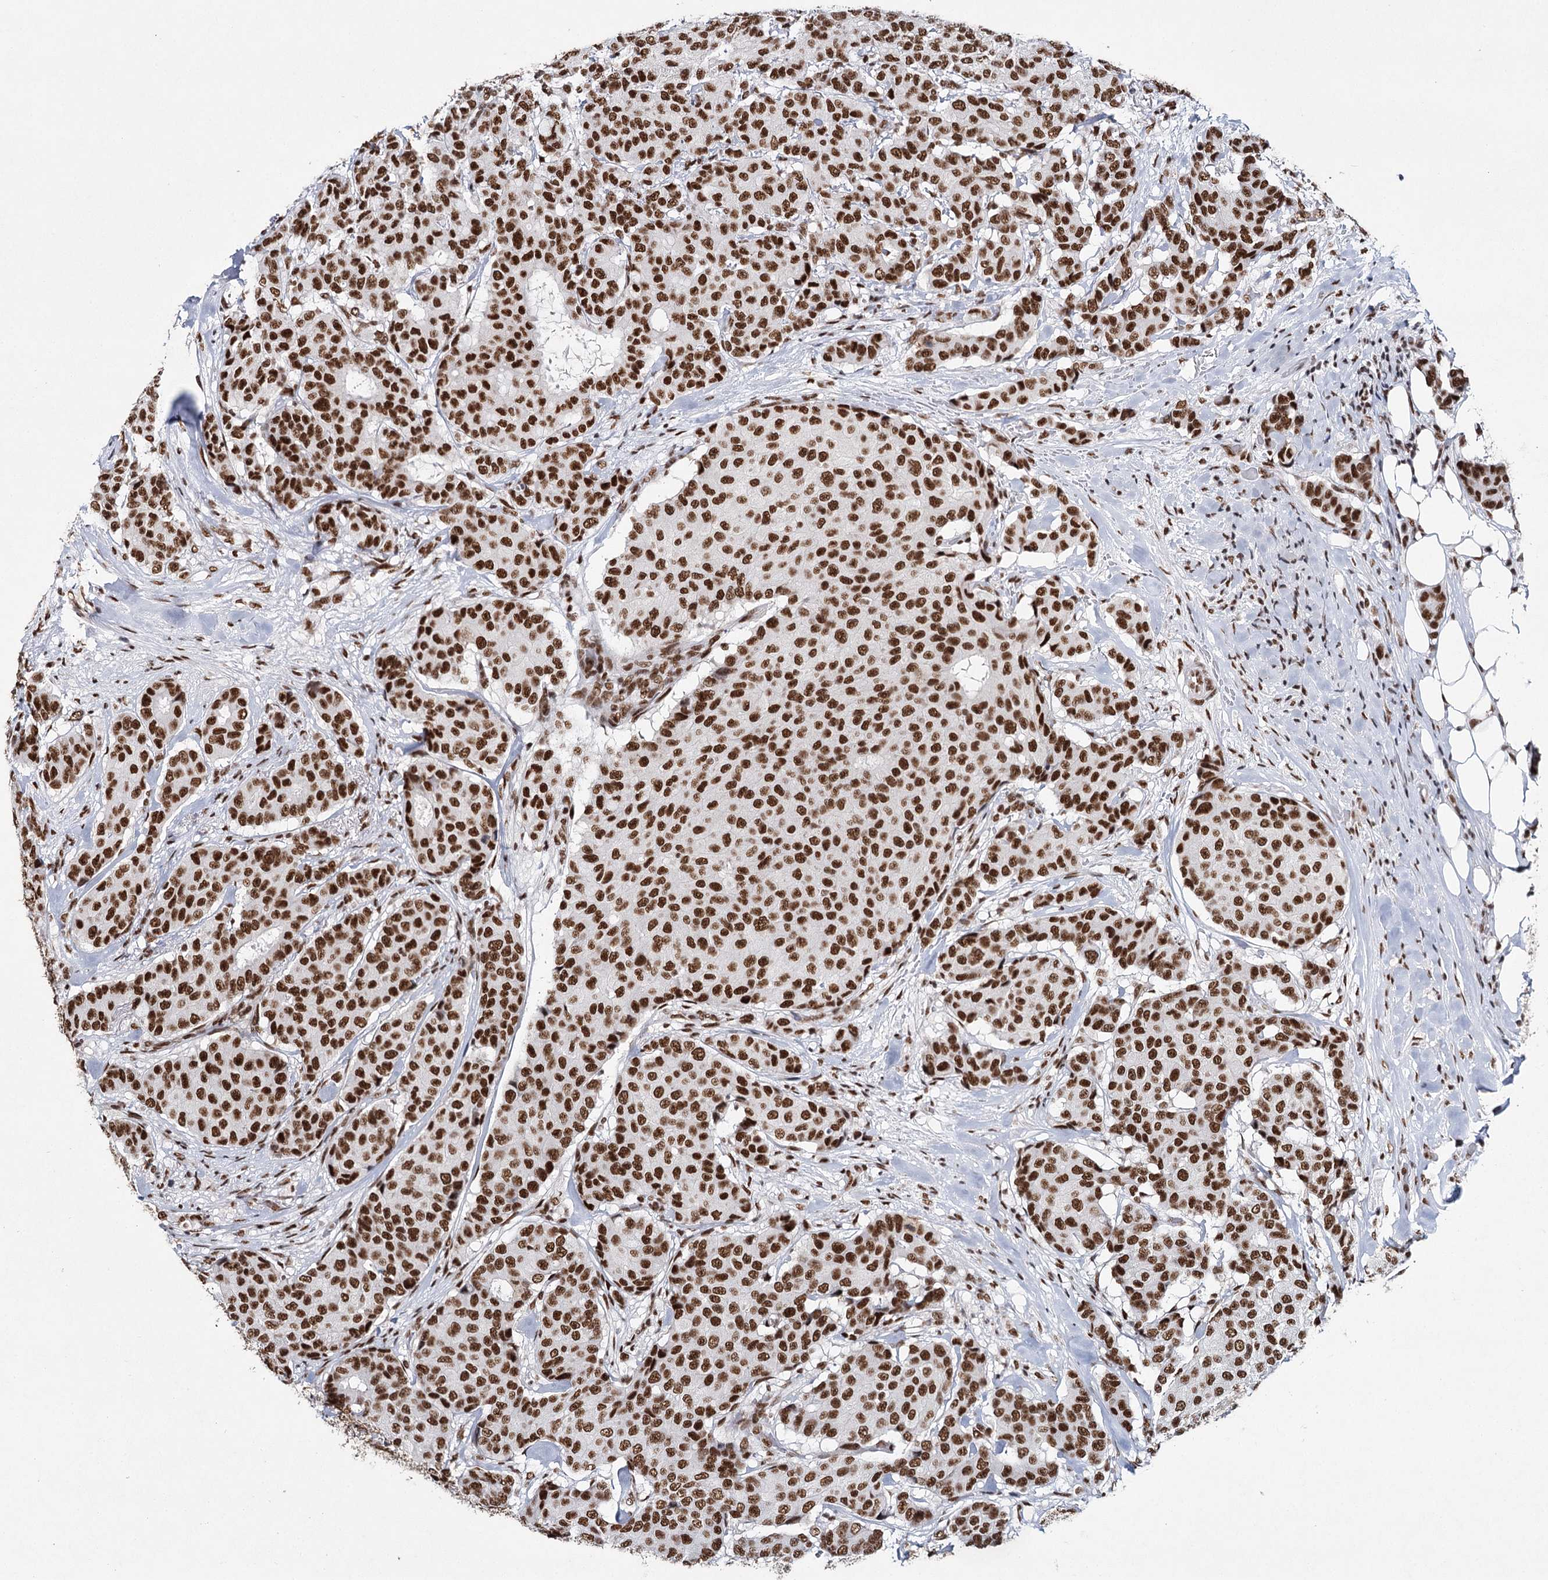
{"staining": {"intensity": "strong", "quantity": ">75%", "location": "nuclear"}, "tissue": "breast cancer", "cell_type": "Tumor cells", "image_type": "cancer", "snomed": [{"axis": "morphology", "description": "Duct carcinoma"}, {"axis": "topography", "description": "Breast"}], "caption": "Human breast cancer stained with a protein marker shows strong staining in tumor cells.", "gene": "SCAF8", "patient": {"sex": "female", "age": 75}}